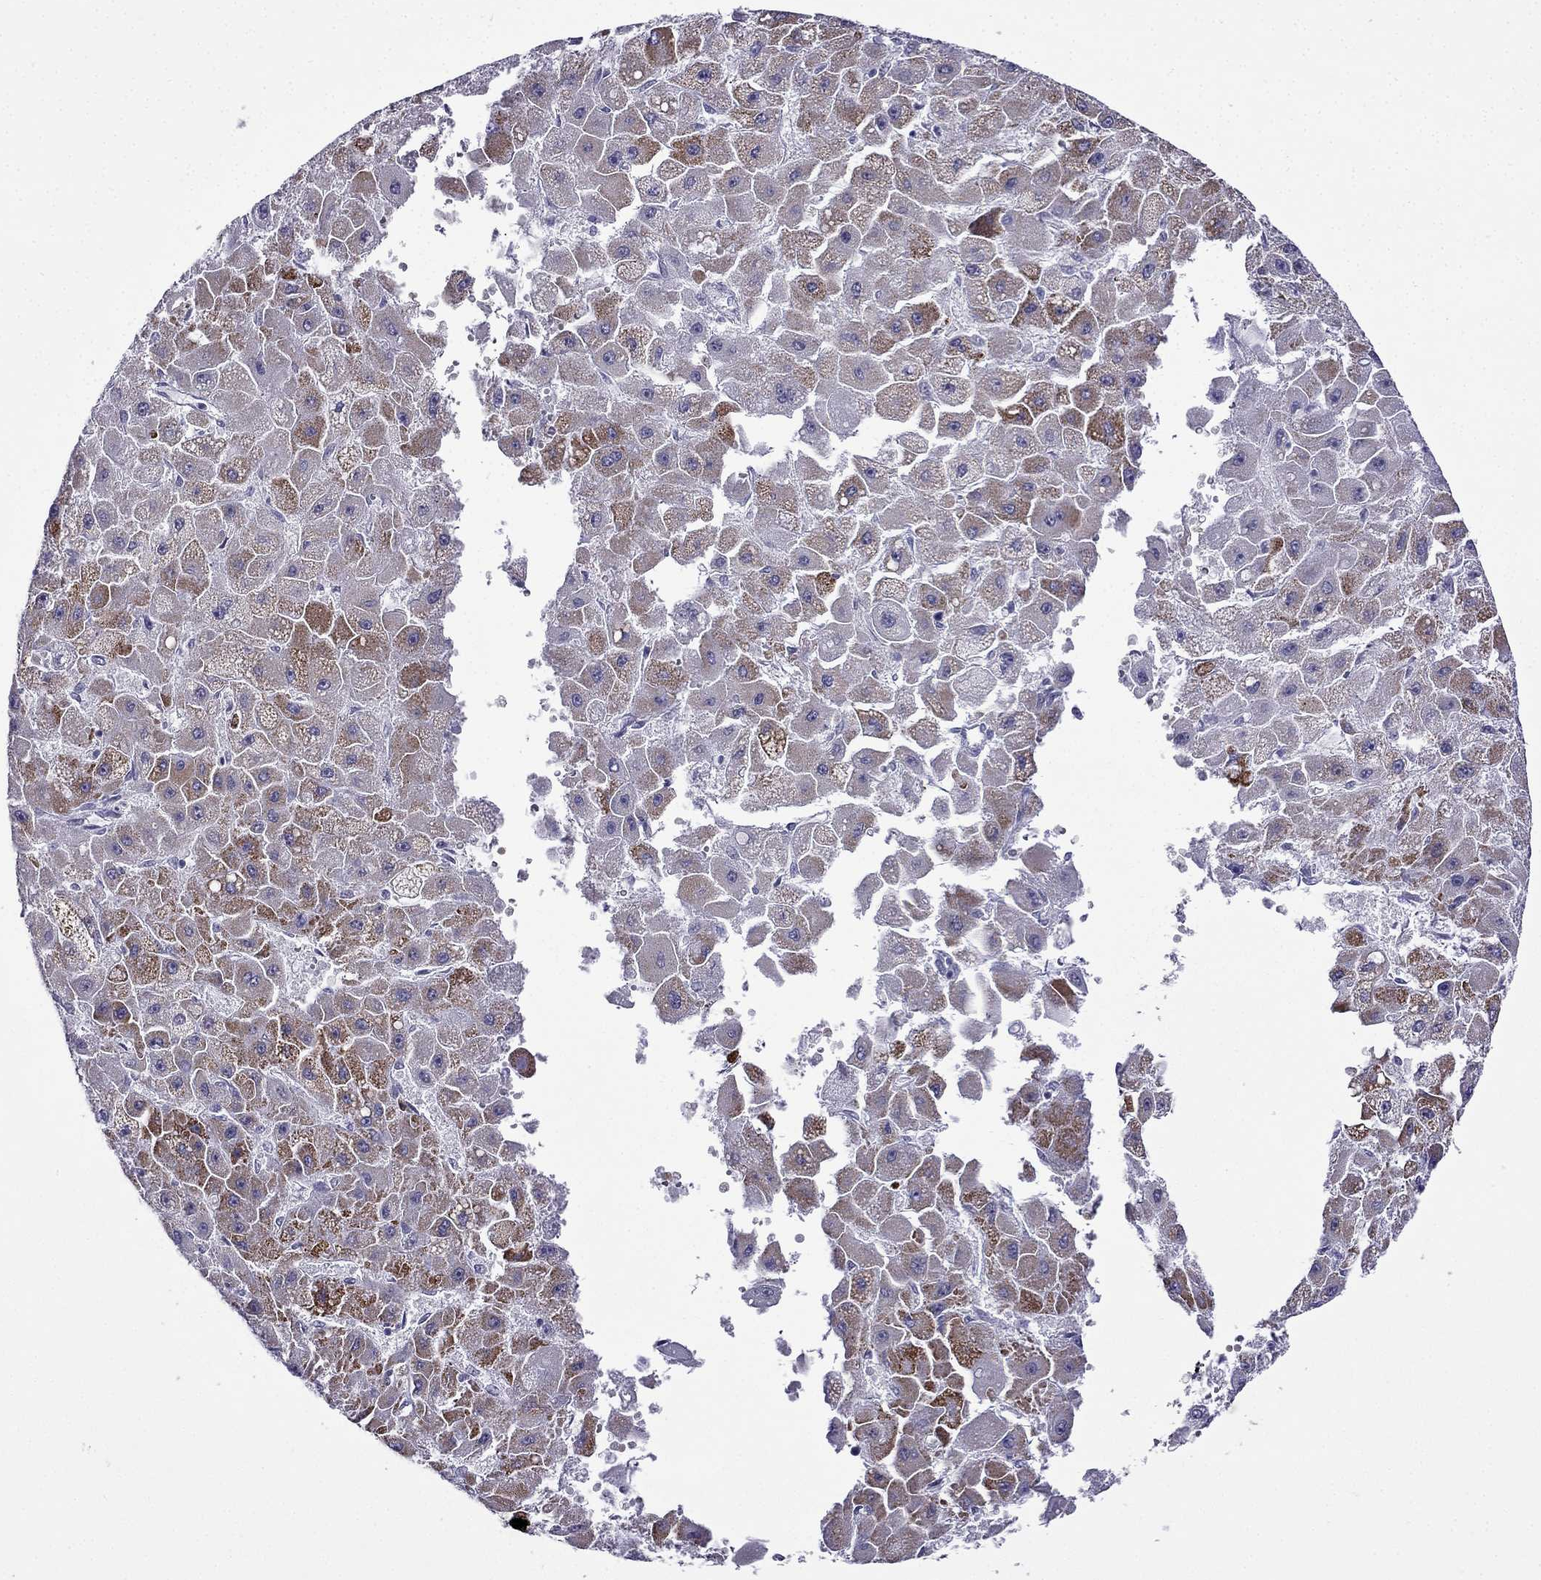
{"staining": {"intensity": "moderate", "quantity": "<25%", "location": "cytoplasmic/membranous"}, "tissue": "liver cancer", "cell_type": "Tumor cells", "image_type": "cancer", "snomed": [{"axis": "morphology", "description": "Carcinoma, Hepatocellular, NOS"}, {"axis": "topography", "description": "Liver"}], "caption": "Immunohistochemical staining of human hepatocellular carcinoma (liver) shows moderate cytoplasmic/membranous protein positivity in approximately <25% of tumor cells. The staining was performed using DAB, with brown indicating positive protein expression. Nuclei are stained blue with hematoxylin.", "gene": "POM121L12", "patient": {"sex": "female", "age": 25}}